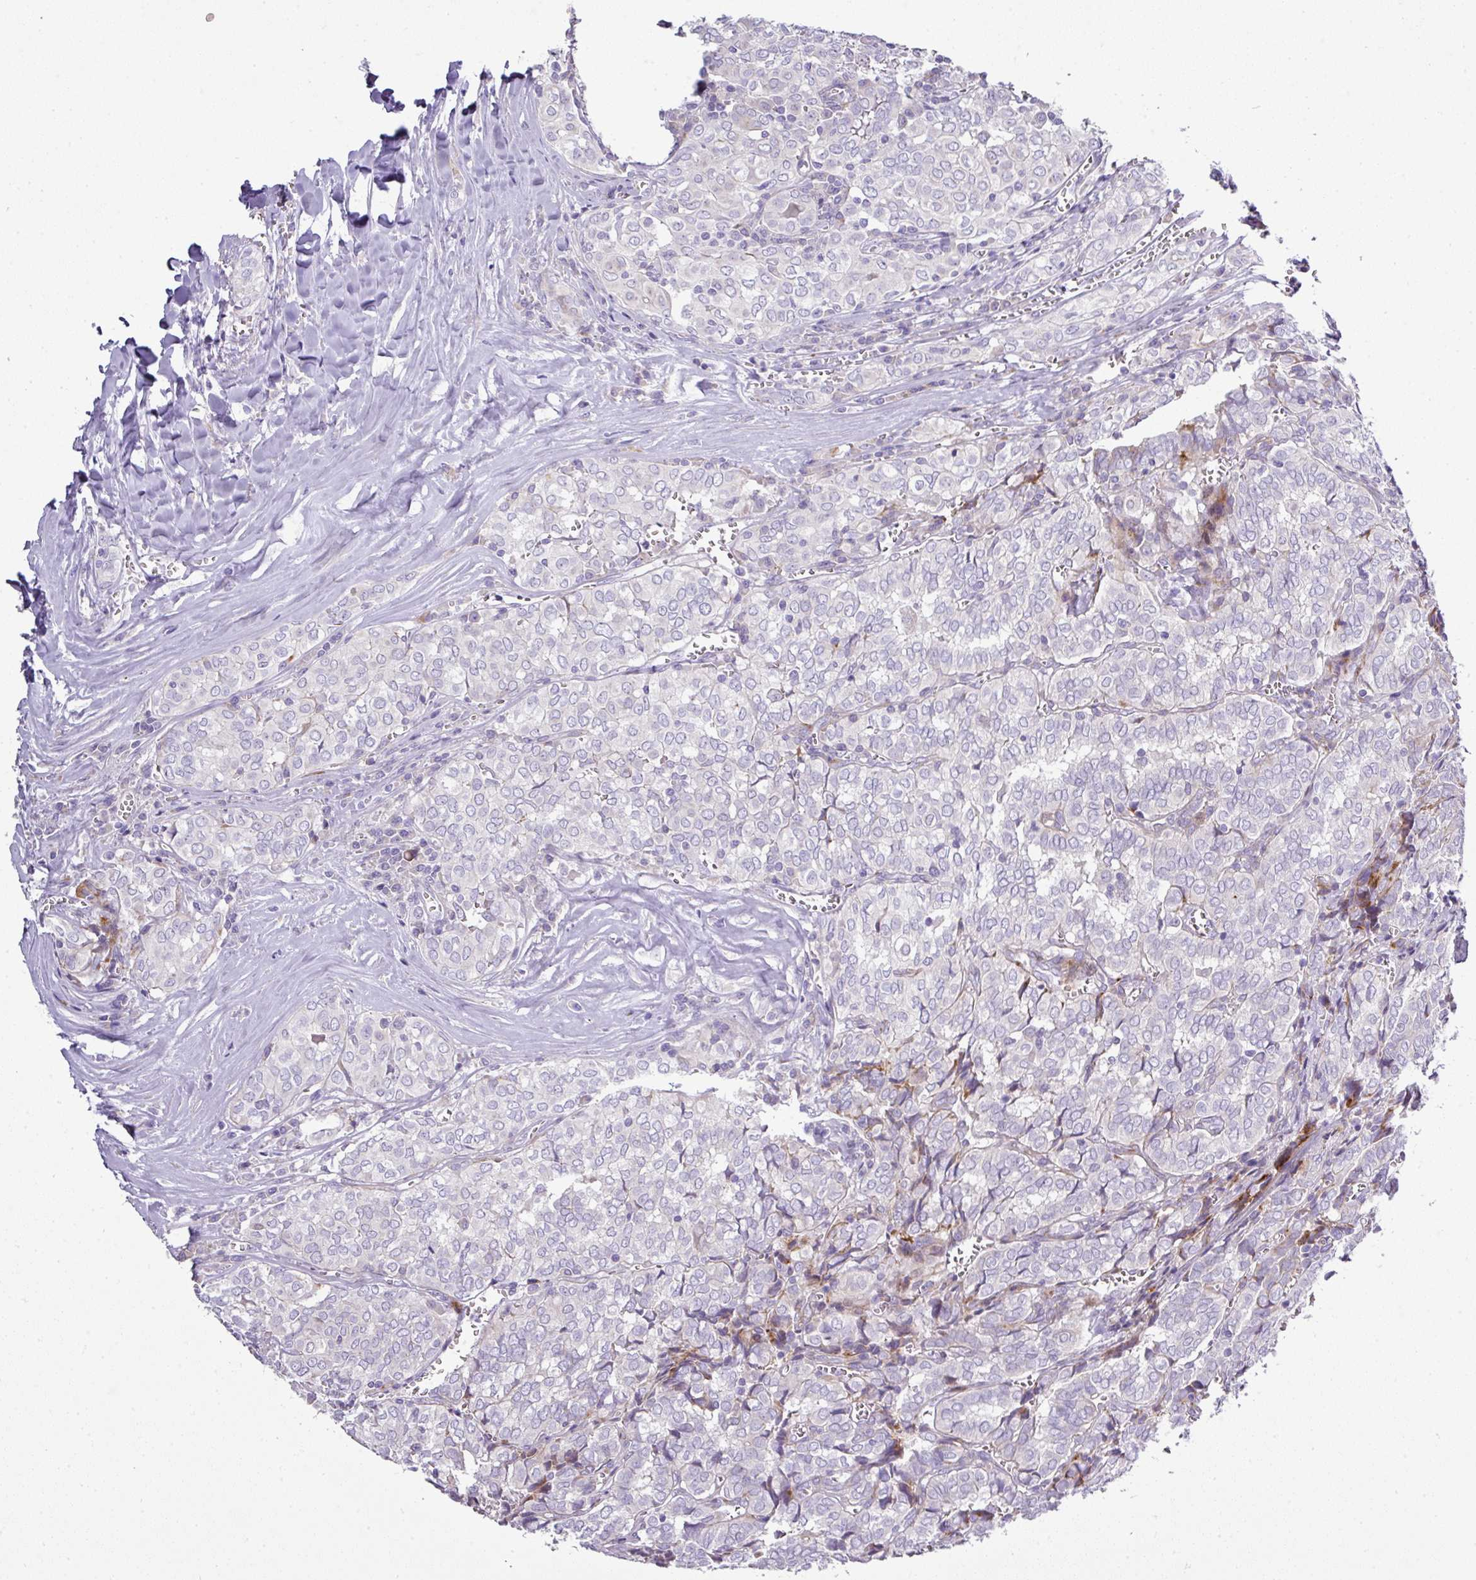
{"staining": {"intensity": "negative", "quantity": "none", "location": "none"}, "tissue": "thyroid cancer", "cell_type": "Tumor cells", "image_type": "cancer", "snomed": [{"axis": "morphology", "description": "Papillary adenocarcinoma, NOS"}, {"axis": "topography", "description": "Thyroid gland"}], "caption": "Tumor cells show no significant expression in thyroid cancer (papillary adenocarcinoma).", "gene": "ATP6V1F", "patient": {"sex": "female", "age": 30}}